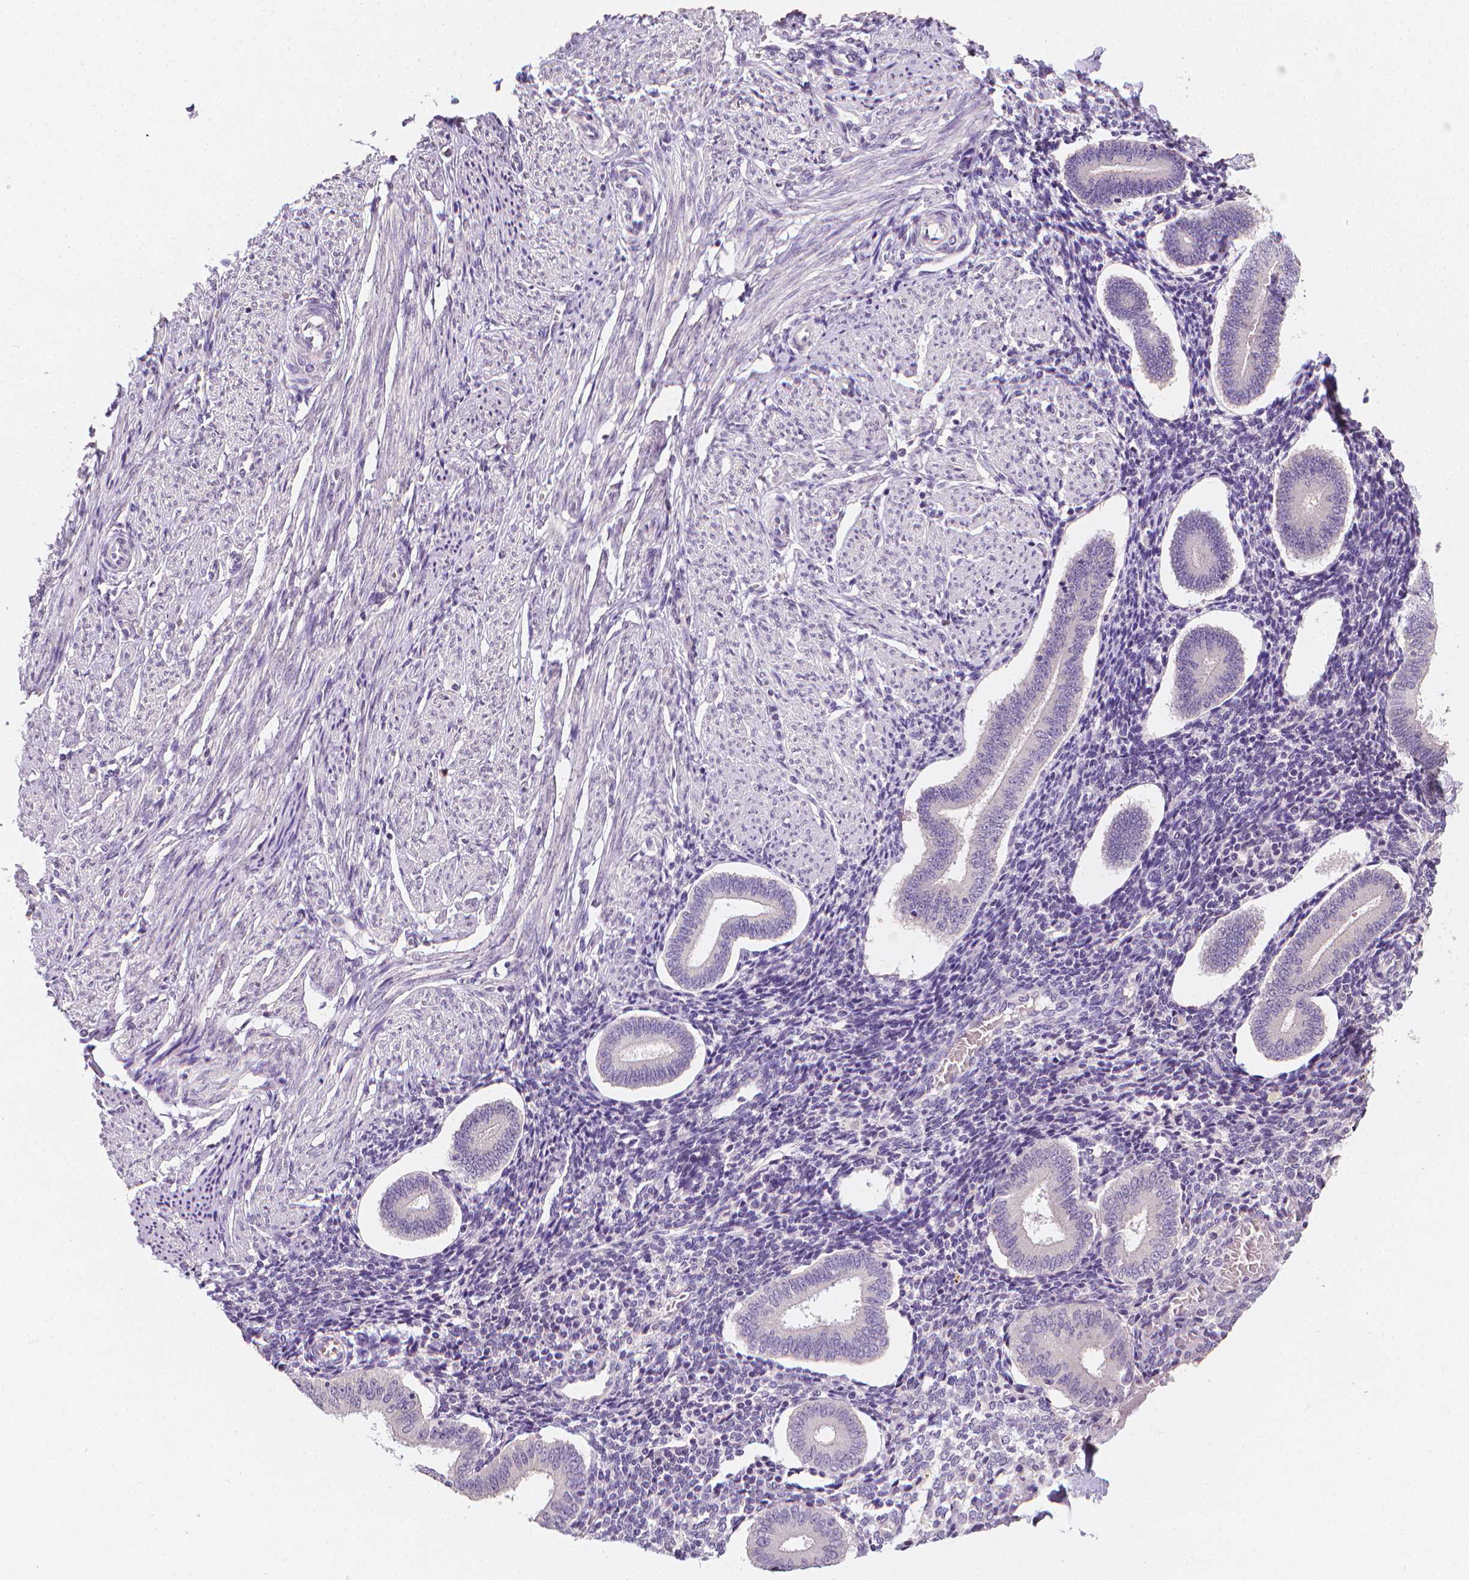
{"staining": {"intensity": "negative", "quantity": "none", "location": "none"}, "tissue": "endometrium", "cell_type": "Cells in endometrial stroma", "image_type": "normal", "snomed": [{"axis": "morphology", "description": "Normal tissue, NOS"}, {"axis": "topography", "description": "Endometrium"}], "caption": "The photomicrograph reveals no significant expression in cells in endometrial stroma of endometrium. (DAB IHC visualized using brightfield microscopy, high magnification).", "gene": "FASN", "patient": {"sex": "female", "age": 40}}